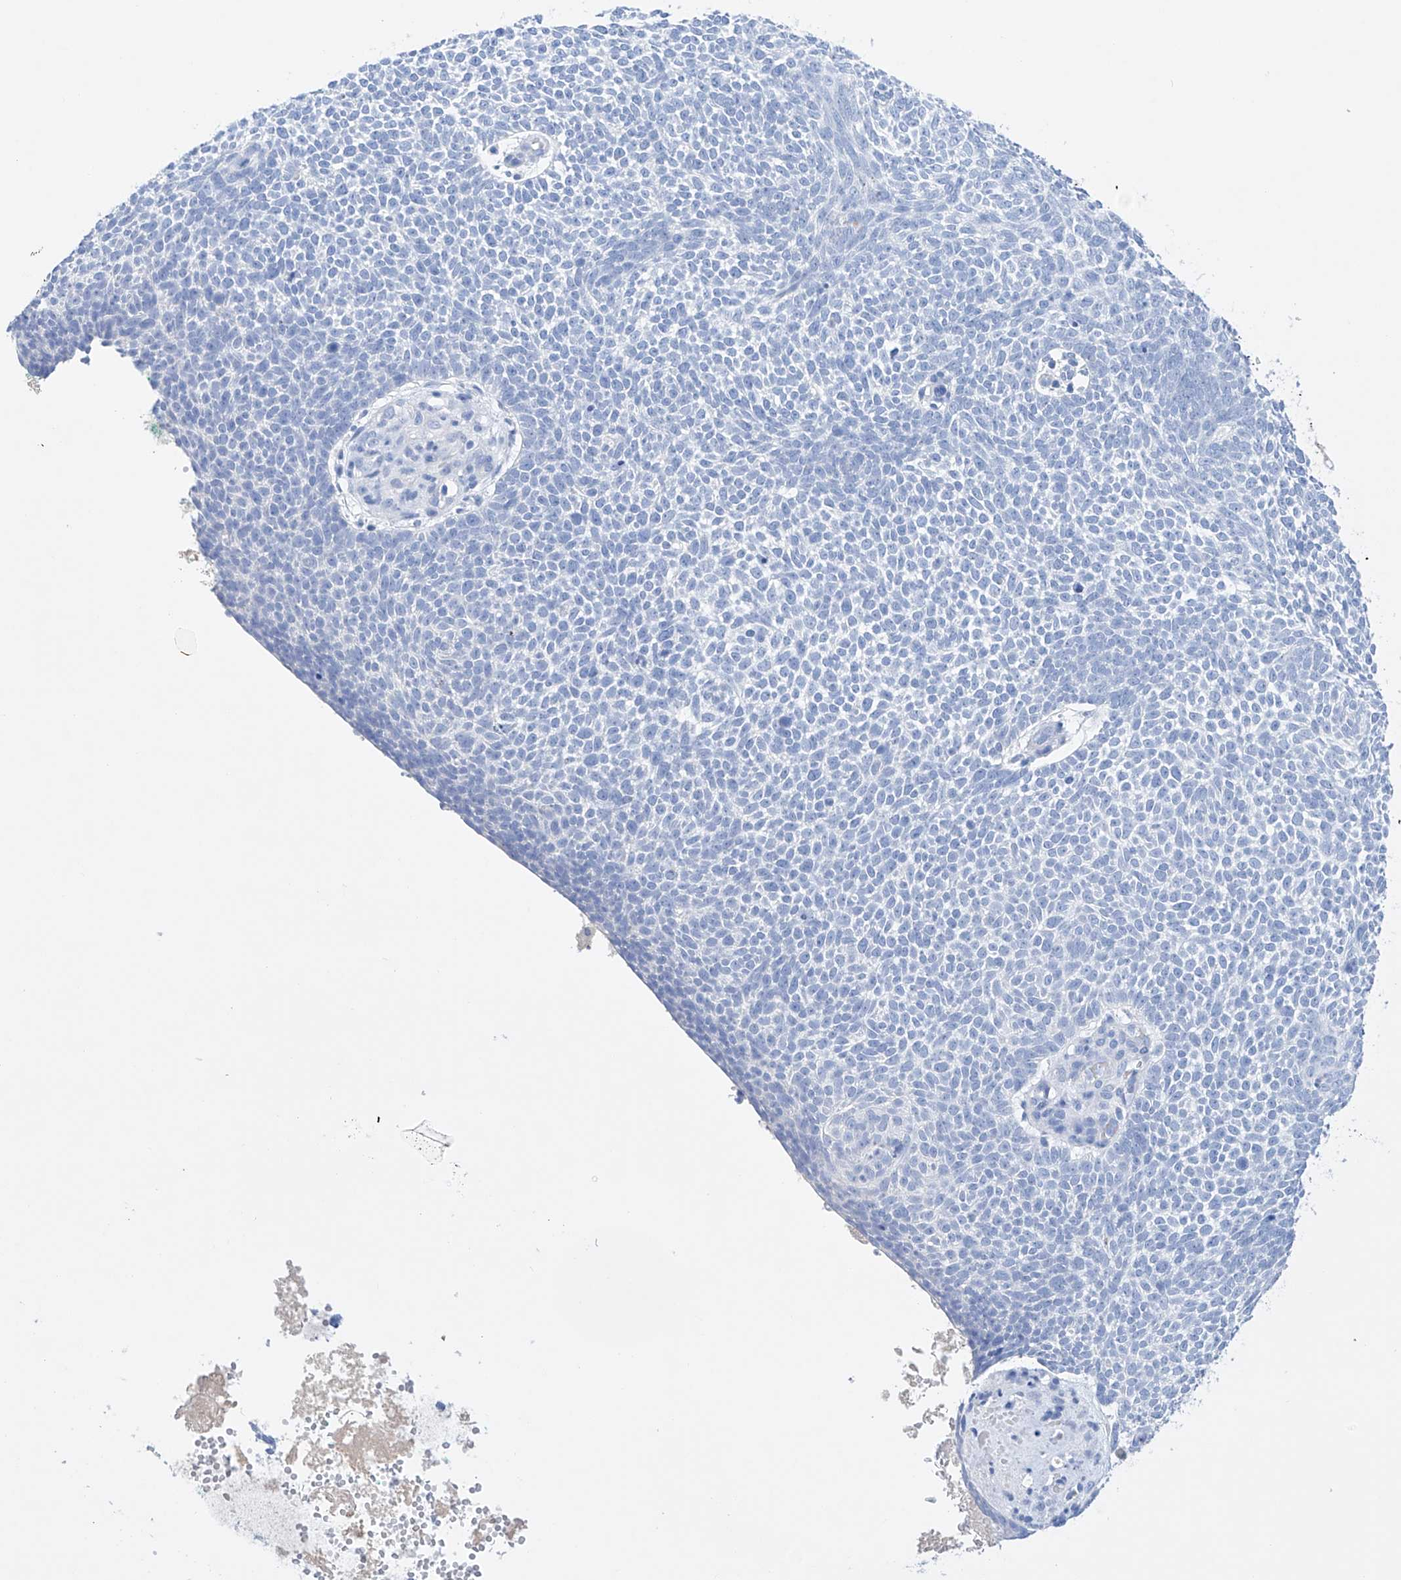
{"staining": {"intensity": "negative", "quantity": "none", "location": "none"}, "tissue": "skin cancer", "cell_type": "Tumor cells", "image_type": "cancer", "snomed": [{"axis": "morphology", "description": "Basal cell carcinoma"}, {"axis": "topography", "description": "Skin"}], "caption": "Immunohistochemistry (IHC) photomicrograph of basal cell carcinoma (skin) stained for a protein (brown), which shows no staining in tumor cells.", "gene": "LURAP1", "patient": {"sex": "female", "age": 81}}